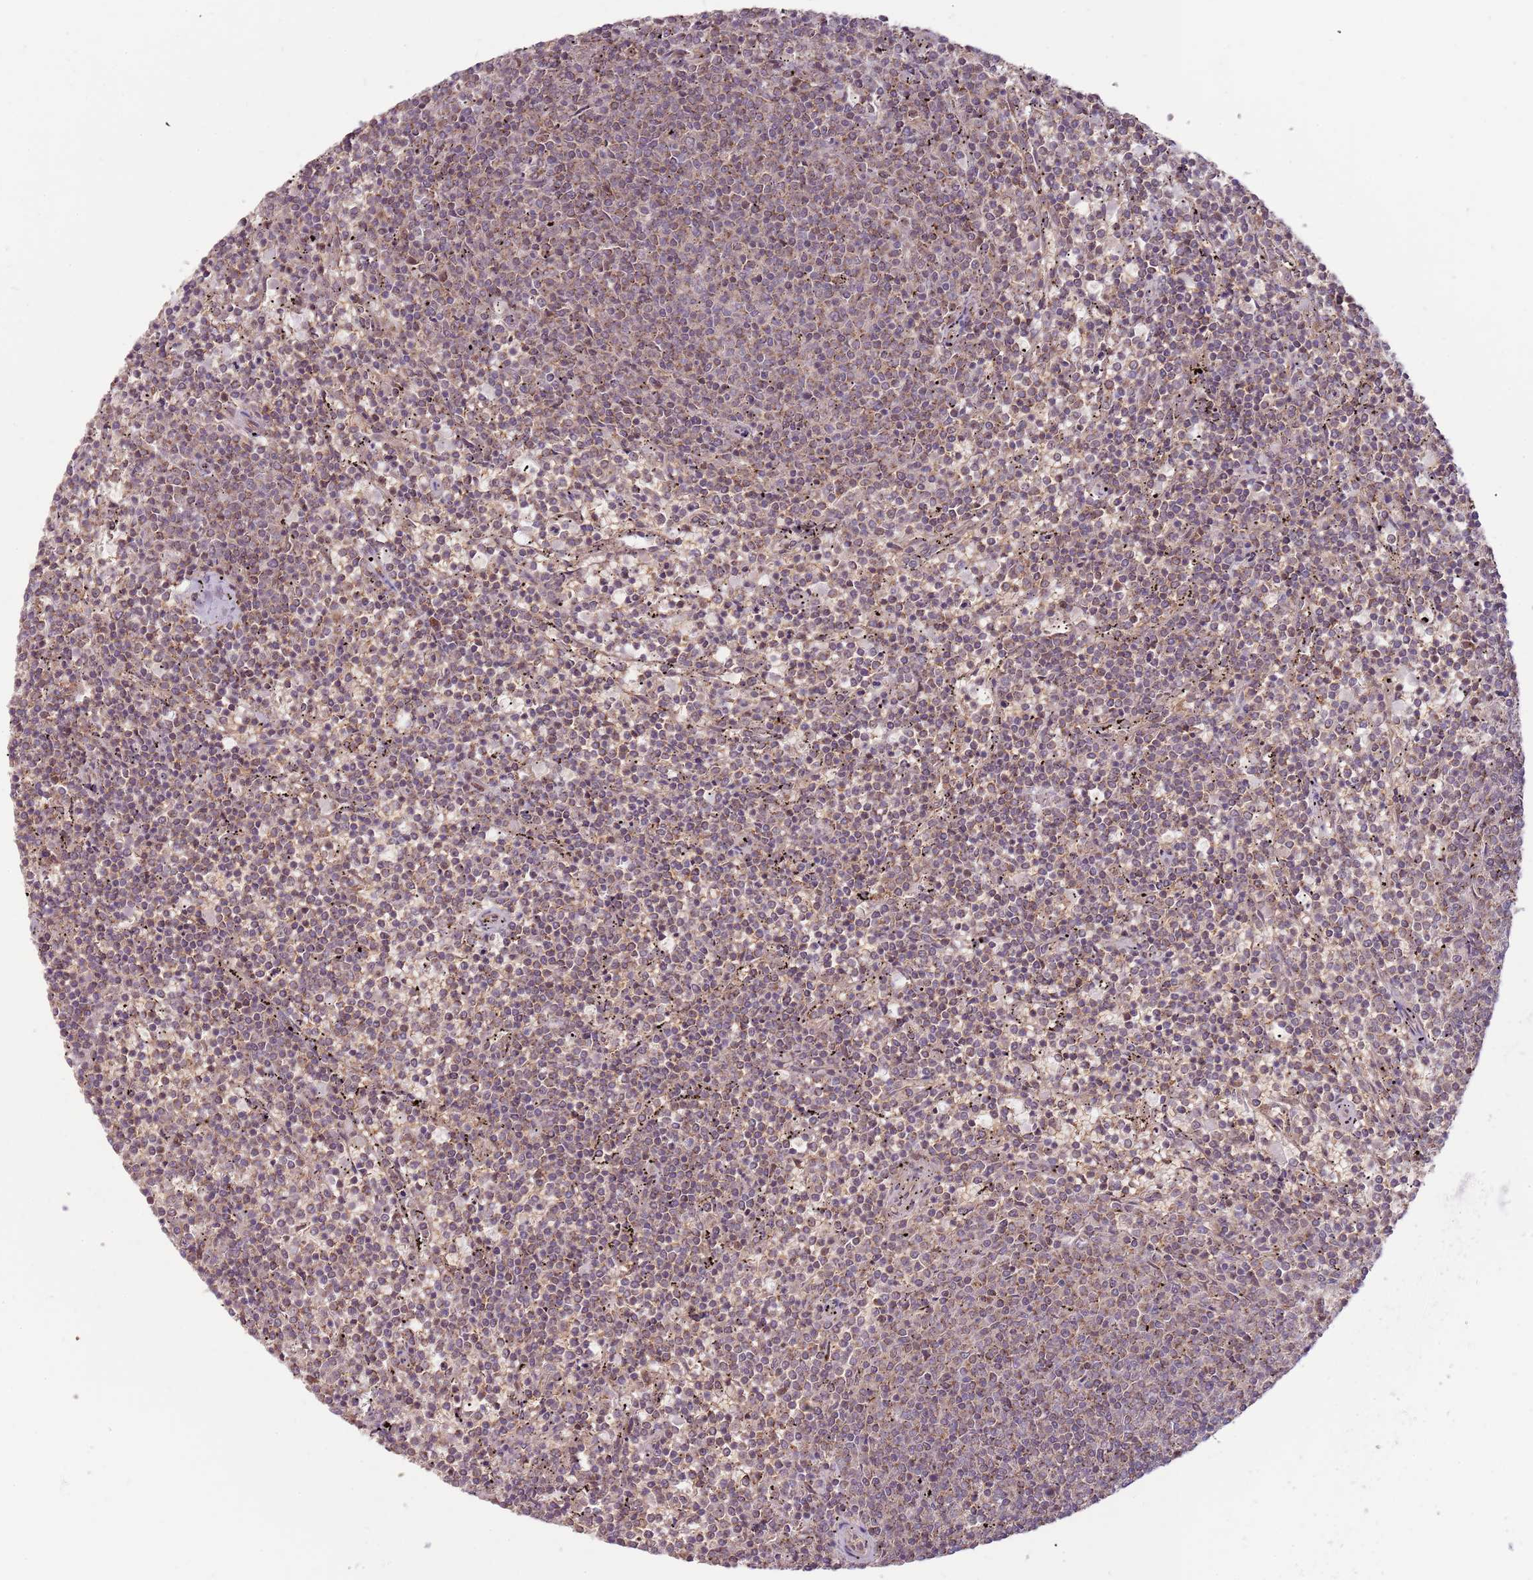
{"staining": {"intensity": "weak", "quantity": "<25%", "location": "nuclear"}, "tissue": "lymphoma", "cell_type": "Tumor cells", "image_type": "cancer", "snomed": [{"axis": "morphology", "description": "Malignant lymphoma, non-Hodgkin's type, Low grade"}, {"axis": "topography", "description": "Spleen"}], "caption": "This is a image of IHC staining of lymphoma, which shows no expression in tumor cells.", "gene": "RNF181", "patient": {"sex": "female", "age": 50}}